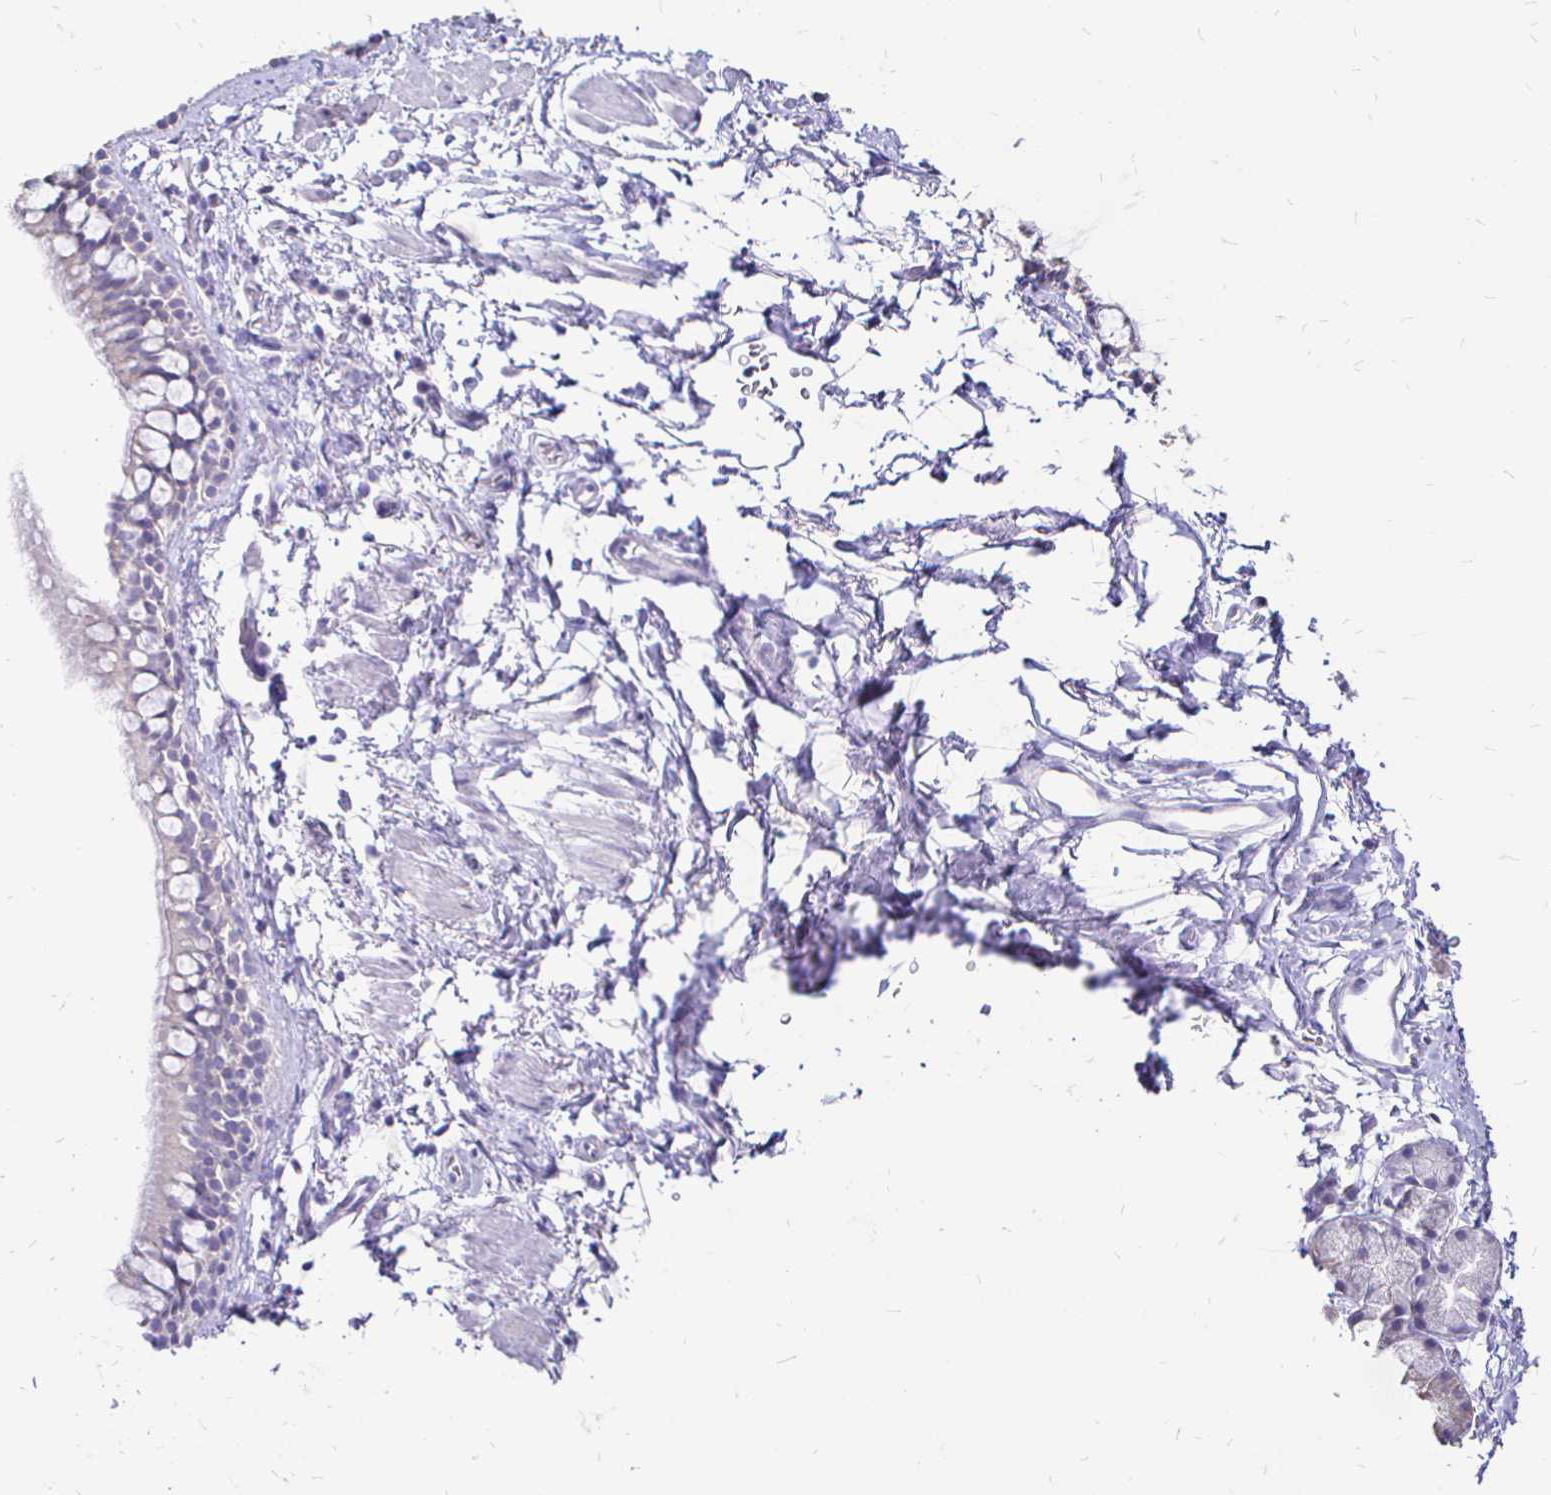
{"staining": {"intensity": "negative", "quantity": "none", "location": "none"}, "tissue": "bronchus", "cell_type": "Respiratory epithelial cells", "image_type": "normal", "snomed": [{"axis": "morphology", "description": "Normal tissue, NOS"}, {"axis": "topography", "description": "Lymph node"}, {"axis": "topography", "description": "Cartilage tissue"}, {"axis": "topography", "description": "Bronchus"}], "caption": "The histopathology image reveals no staining of respiratory epithelial cells in unremarkable bronchus.", "gene": "IRGC", "patient": {"sex": "female", "age": 70}}